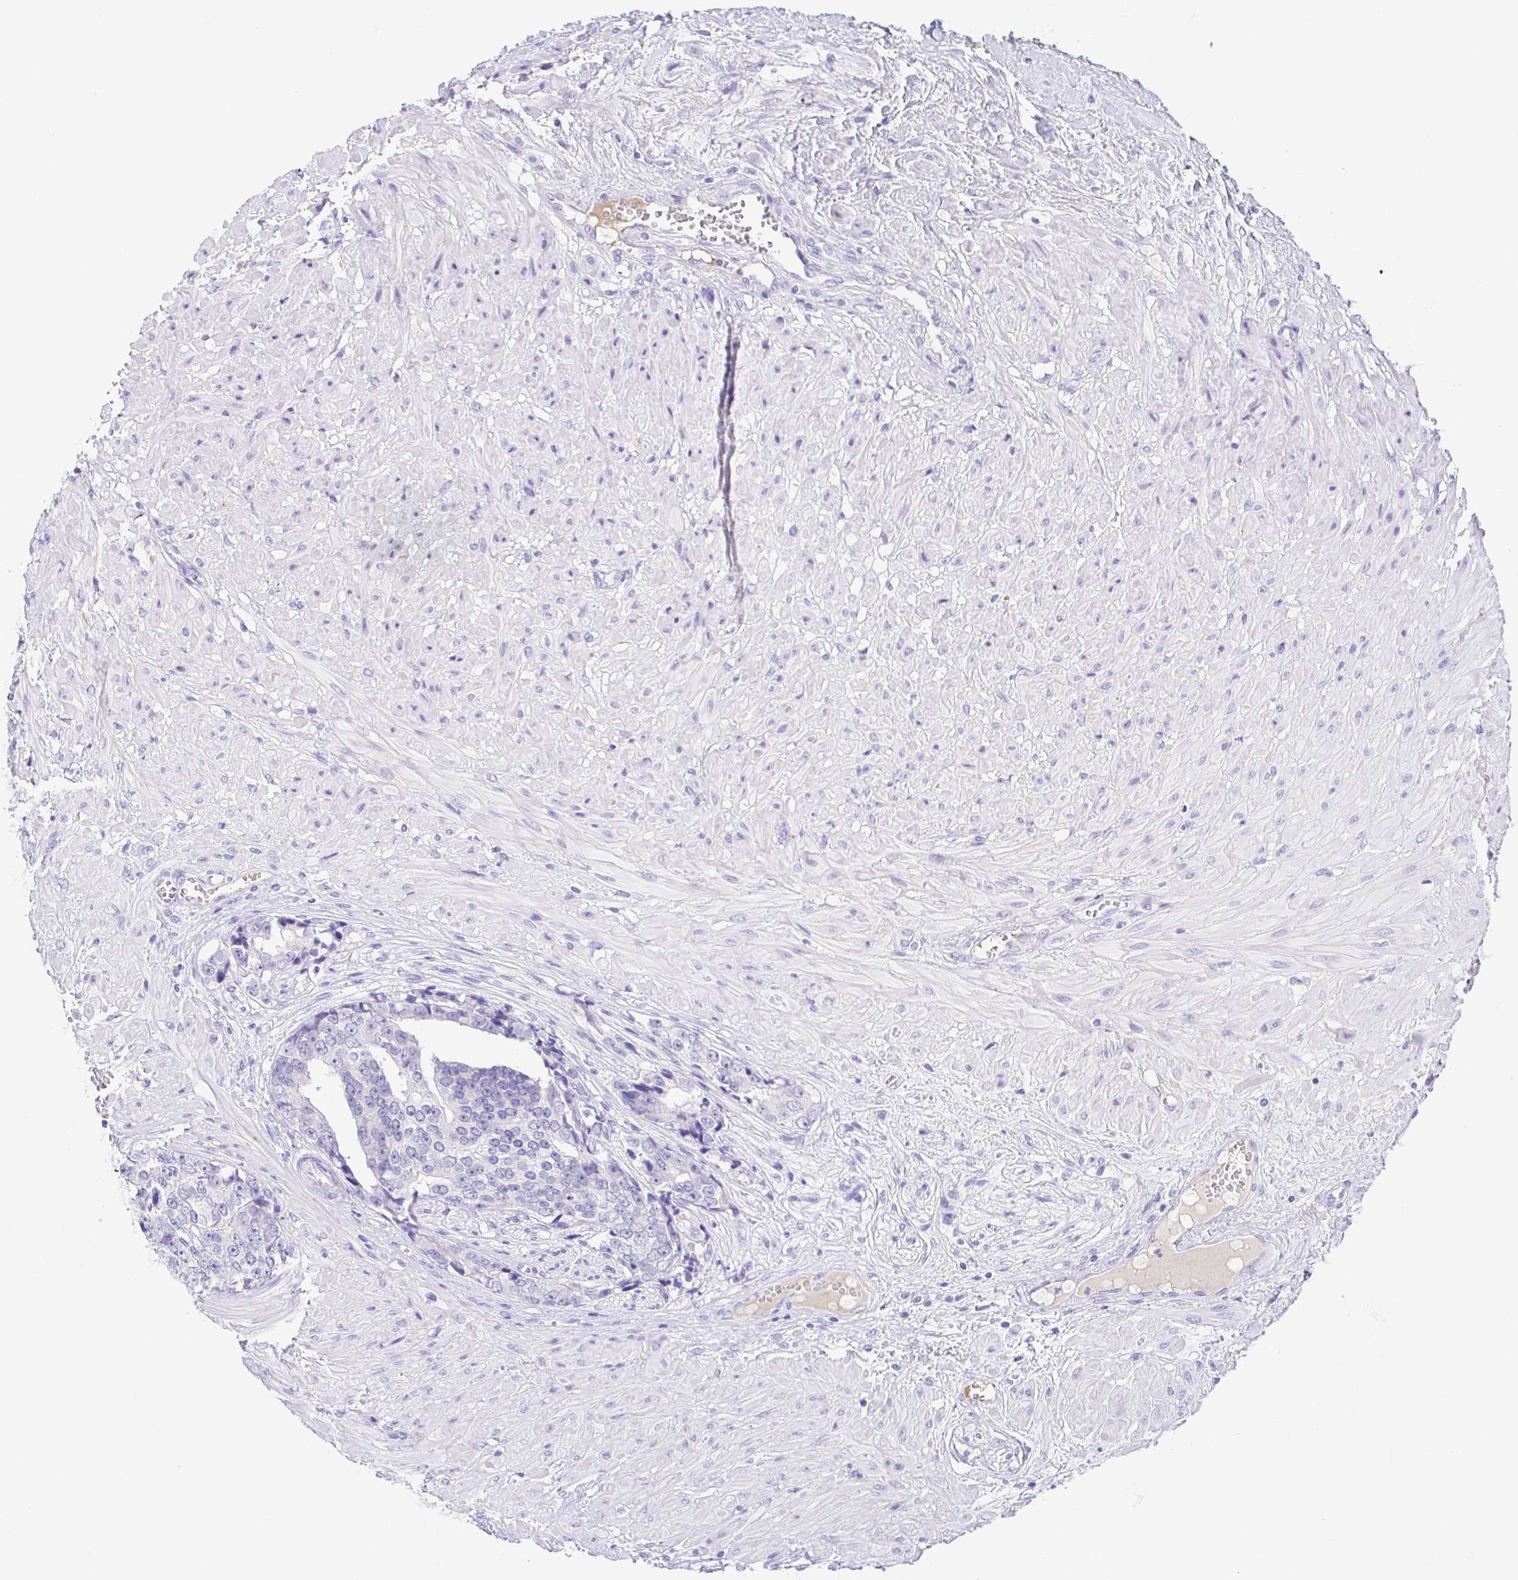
{"staining": {"intensity": "negative", "quantity": "none", "location": "none"}, "tissue": "prostate cancer", "cell_type": "Tumor cells", "image_type": "cancer", "snomed": [{"axis": "morphology", "description": "Adenocarcinoma, High grade"}, {"axis": "topography", "description": "Prostate"}], "caption": "This is an immunohistochemistry image of human adenocarcinoma (high-grade) (prostate). There is no positivity in tumor cells.", "gene": "SPATA4", "patient": {"sex": "male", "age": 71}}